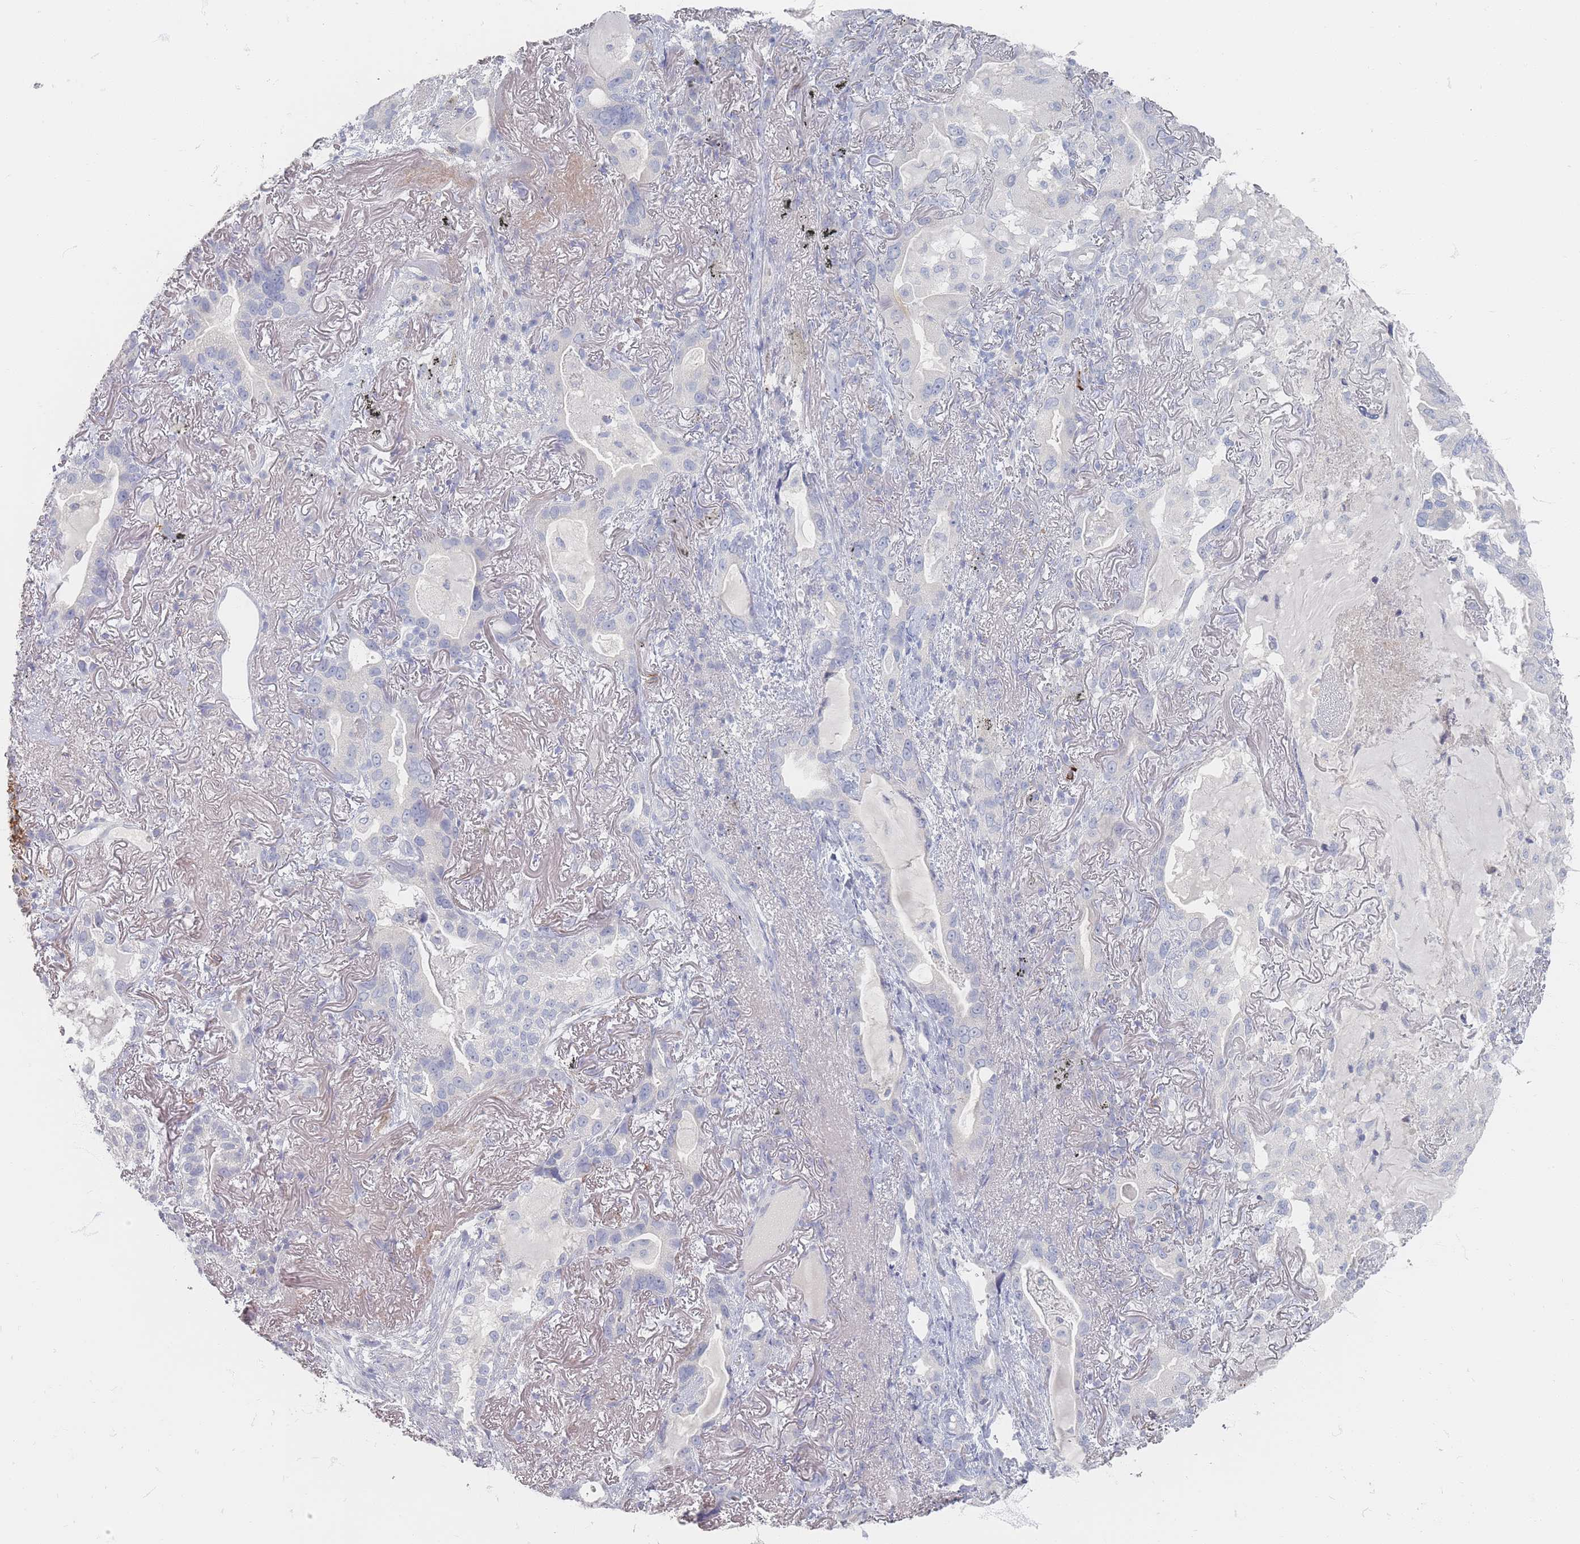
{"staining": {"intensity": "negative", "quantity": "none", "location": "none"}, "tissue": "lung cancer", "cell_type": "Tumor cells", "image_type": "cancer", "snomed": [{"axis": "morphology", "description": "Adenocarcinoma, NOS"}, {"axis": "topography", "description": "Lung"}], "caption": "Human lung adenocarcinoma stained for a protein using immunohistochemistry (IHC) shows no positivity in tumor cells.", "gene": "CD37", "patient": {"sex": "female", "age": 69}}